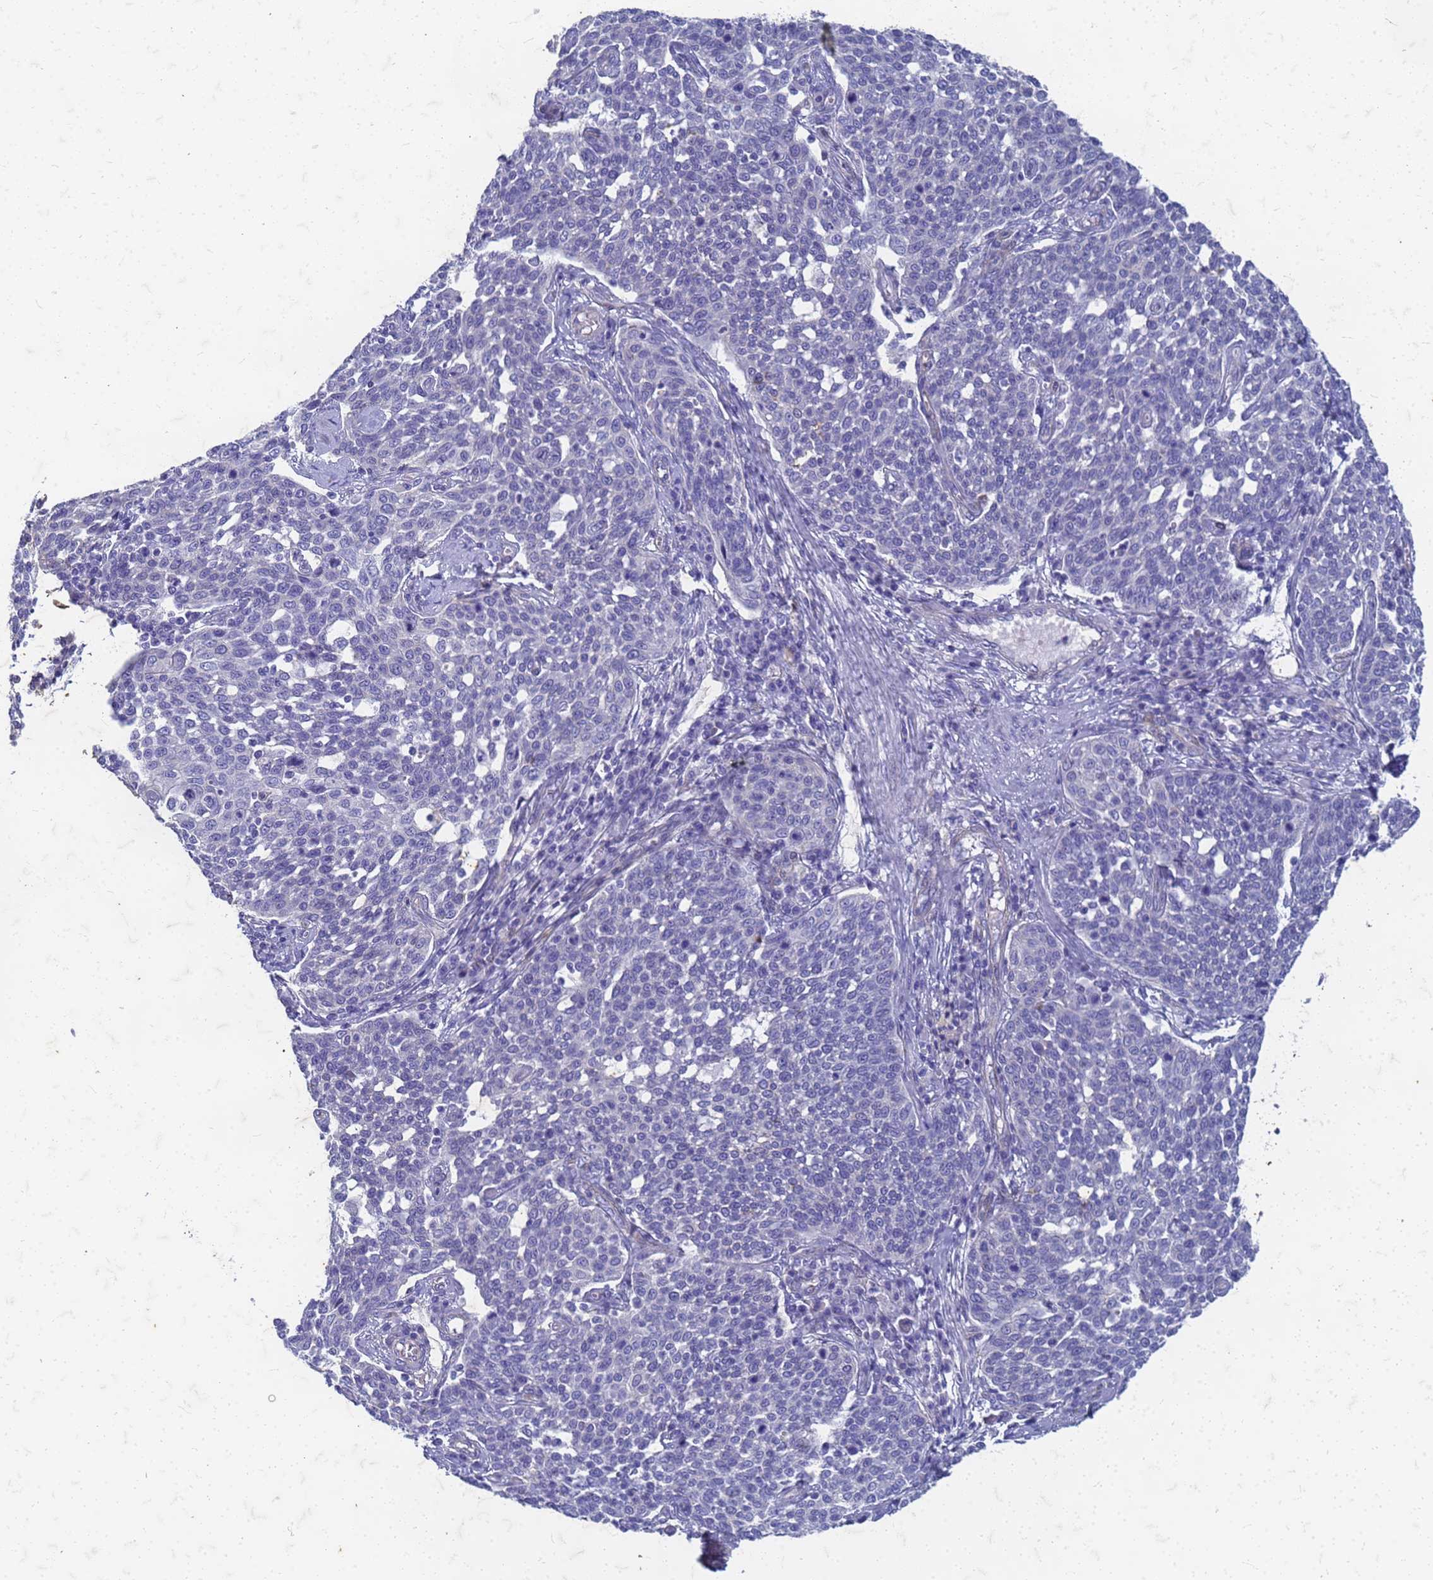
{"staining": {"intensity": "negative", "quantity": "none", "location": "none"}, "tissue": "cervical cancer", "cell_type": "Tumor cells", "image_type": "cancer", "snomed": [{"axis": "morphology", "description": "Squamous cell carcinoma, NOS"}, {"axis": "topography", "description": "Cervix"}], "caption": "High magnification brightfield microscopy of squamous cell carcinoma (cervical) stained with DAB (brown) and counterstained with hematoxylin (blue): tumor cells show no significant expression.", "gene": "TRIM64B", "patient": {"sex": "female", "age": 34}}